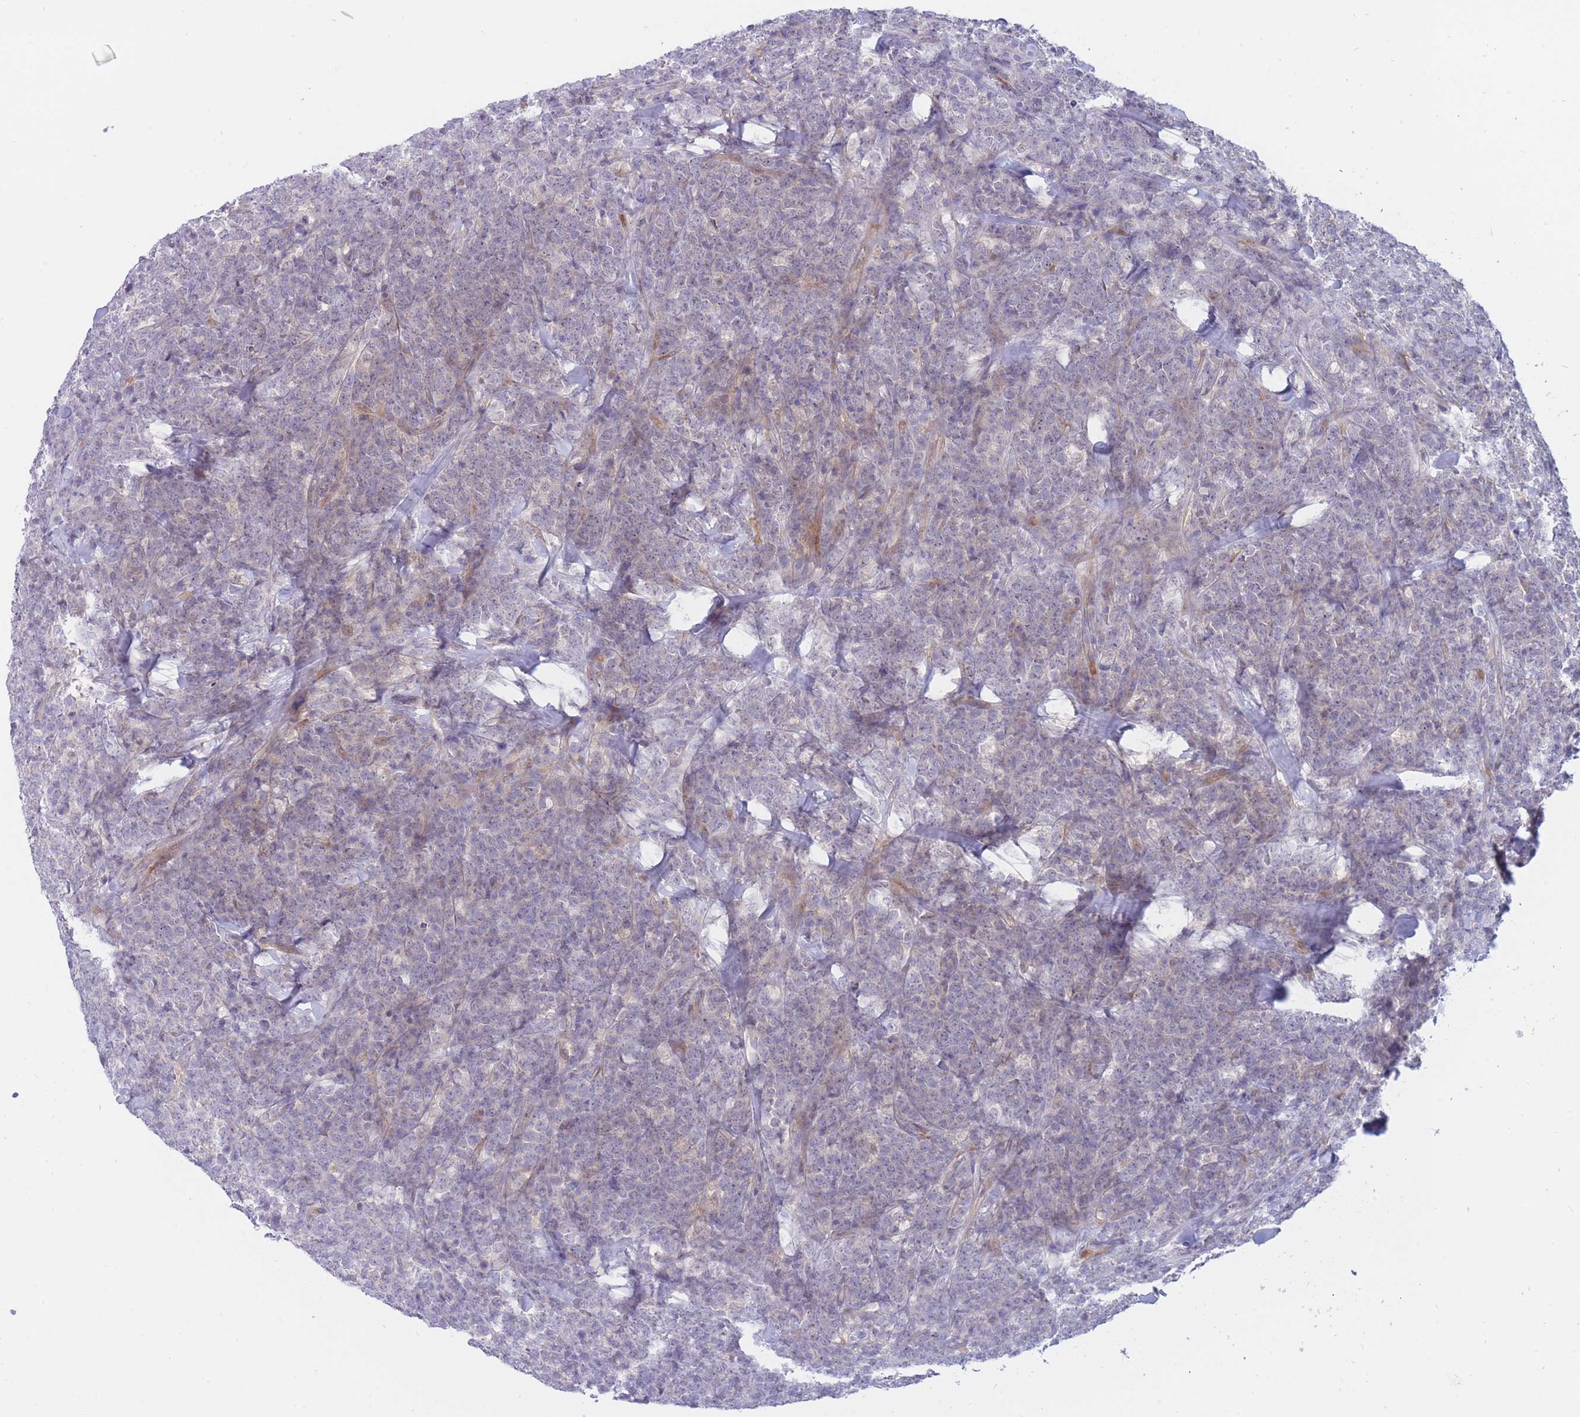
{"staining": {"intensity": "negative", "quantity": "none", "location": "none"}, "tissue": "lymphoma", "cell_type": "Tumor cells", "image_type": "cancer", "snomed": [{"axis": "morphology", "description": "Malignant lymphoma, non-Hodgkin's type, High grade"}, {"axis": "topography", "description": "Small intestine"}], "caption": "High-grade malignant lymphoma, non-Hodgkin's type stained for a protein using immunohistochemistry (IHC) exhibits no staining tumor cells.", "gene": "APOL4", "patient": {"sex": "male", "age": 8}}